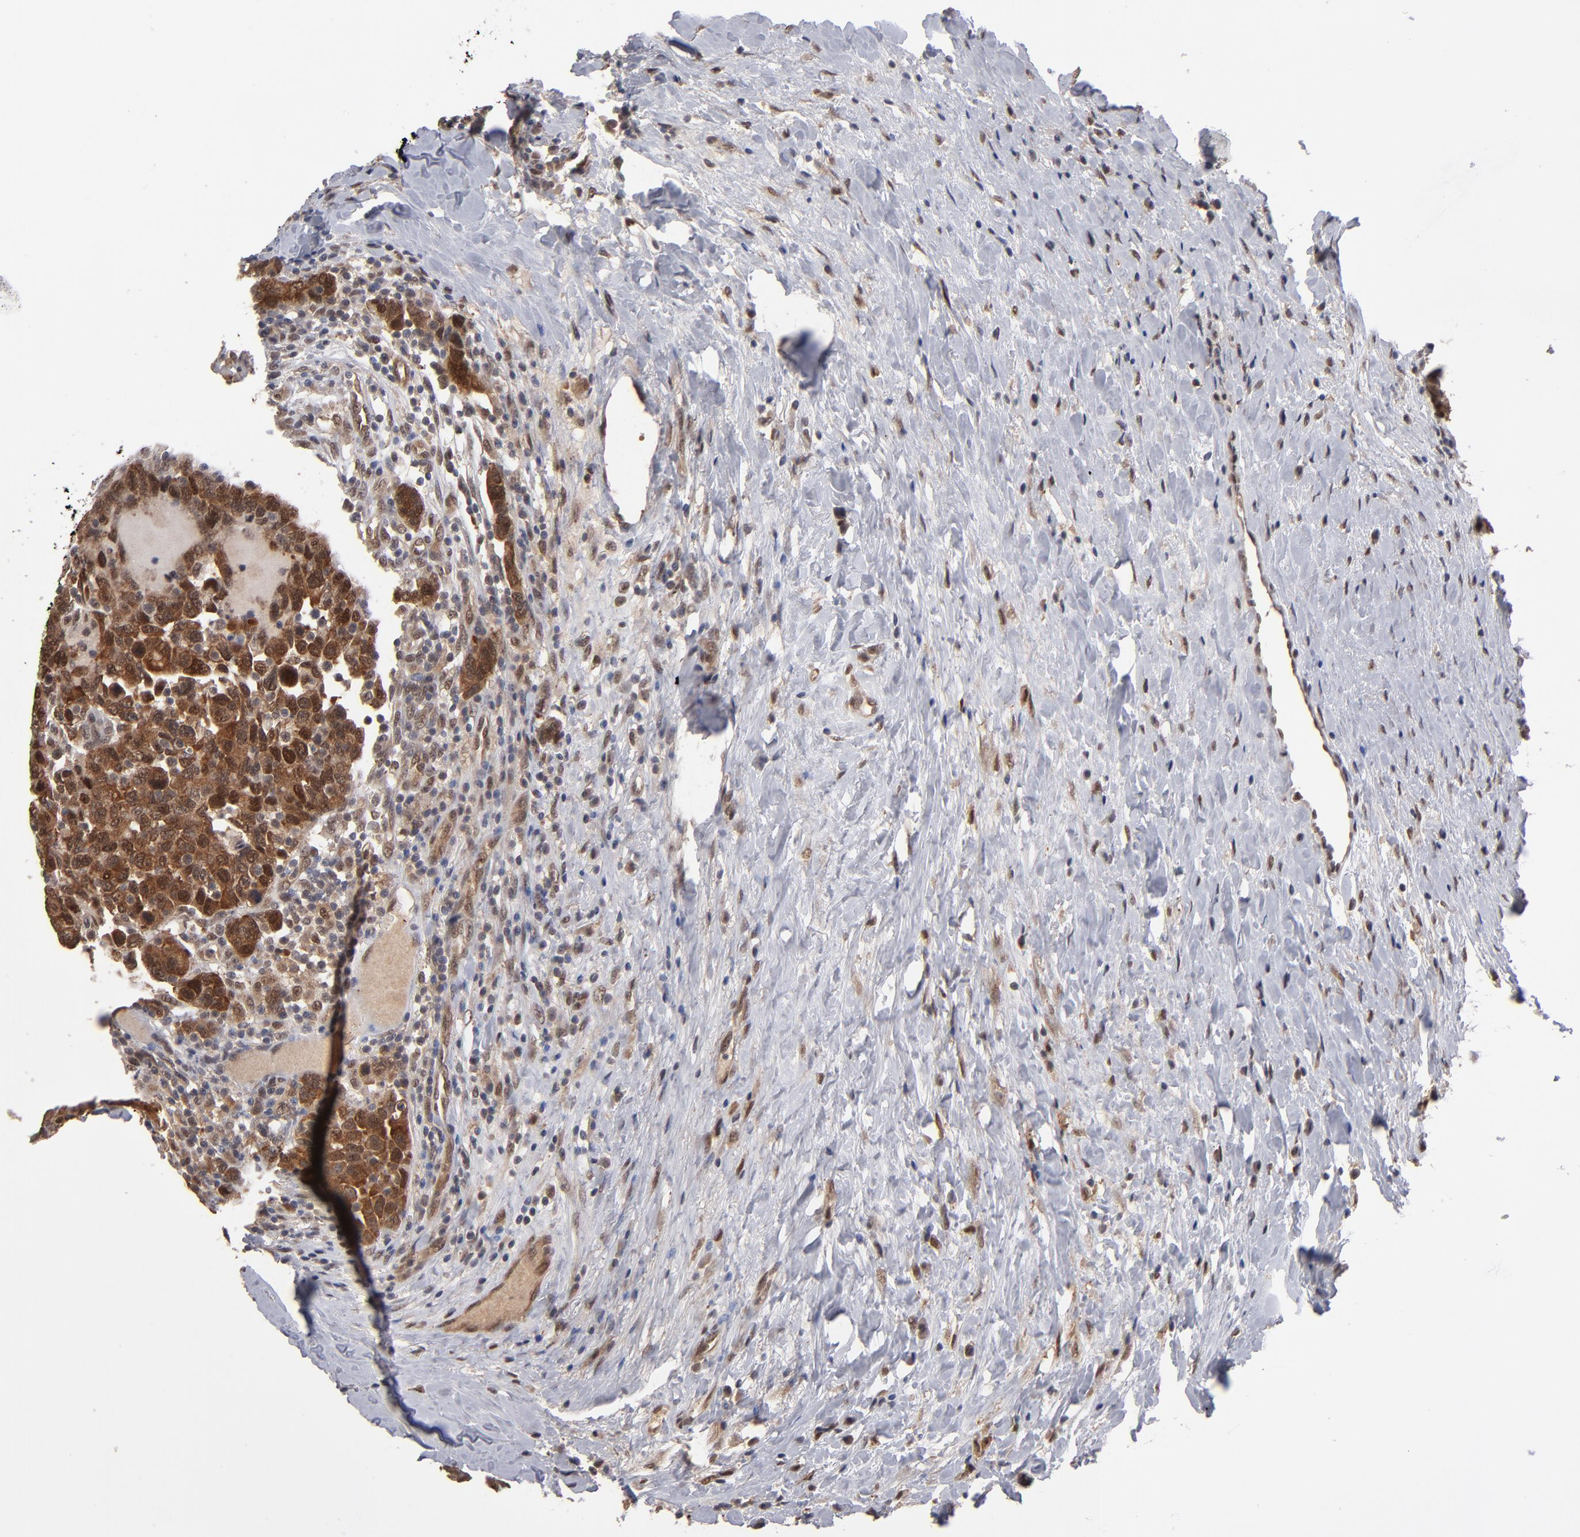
{"staining": {"intensity": "strong", "quantity": ">75%", "location": "cytoplasmic/membranous,nuclear"}, "tissue": "breast cancer", "cell_type": "Tumor cells", "image_type": "cancer", "snomed": [{"axis": "morphology", "description": "Duct carcinoma"}, {"axis": "topography", "description": "Breast"}], "caption": "Breast infiltrating ductal carcinoma stained with a brown dye displays strong cytoplasmic/membranous and nuclear positive positivity in about >75% of tumor cells.", "gene": "HUWE1", "patient": {"sex": "female", "age": 37}}